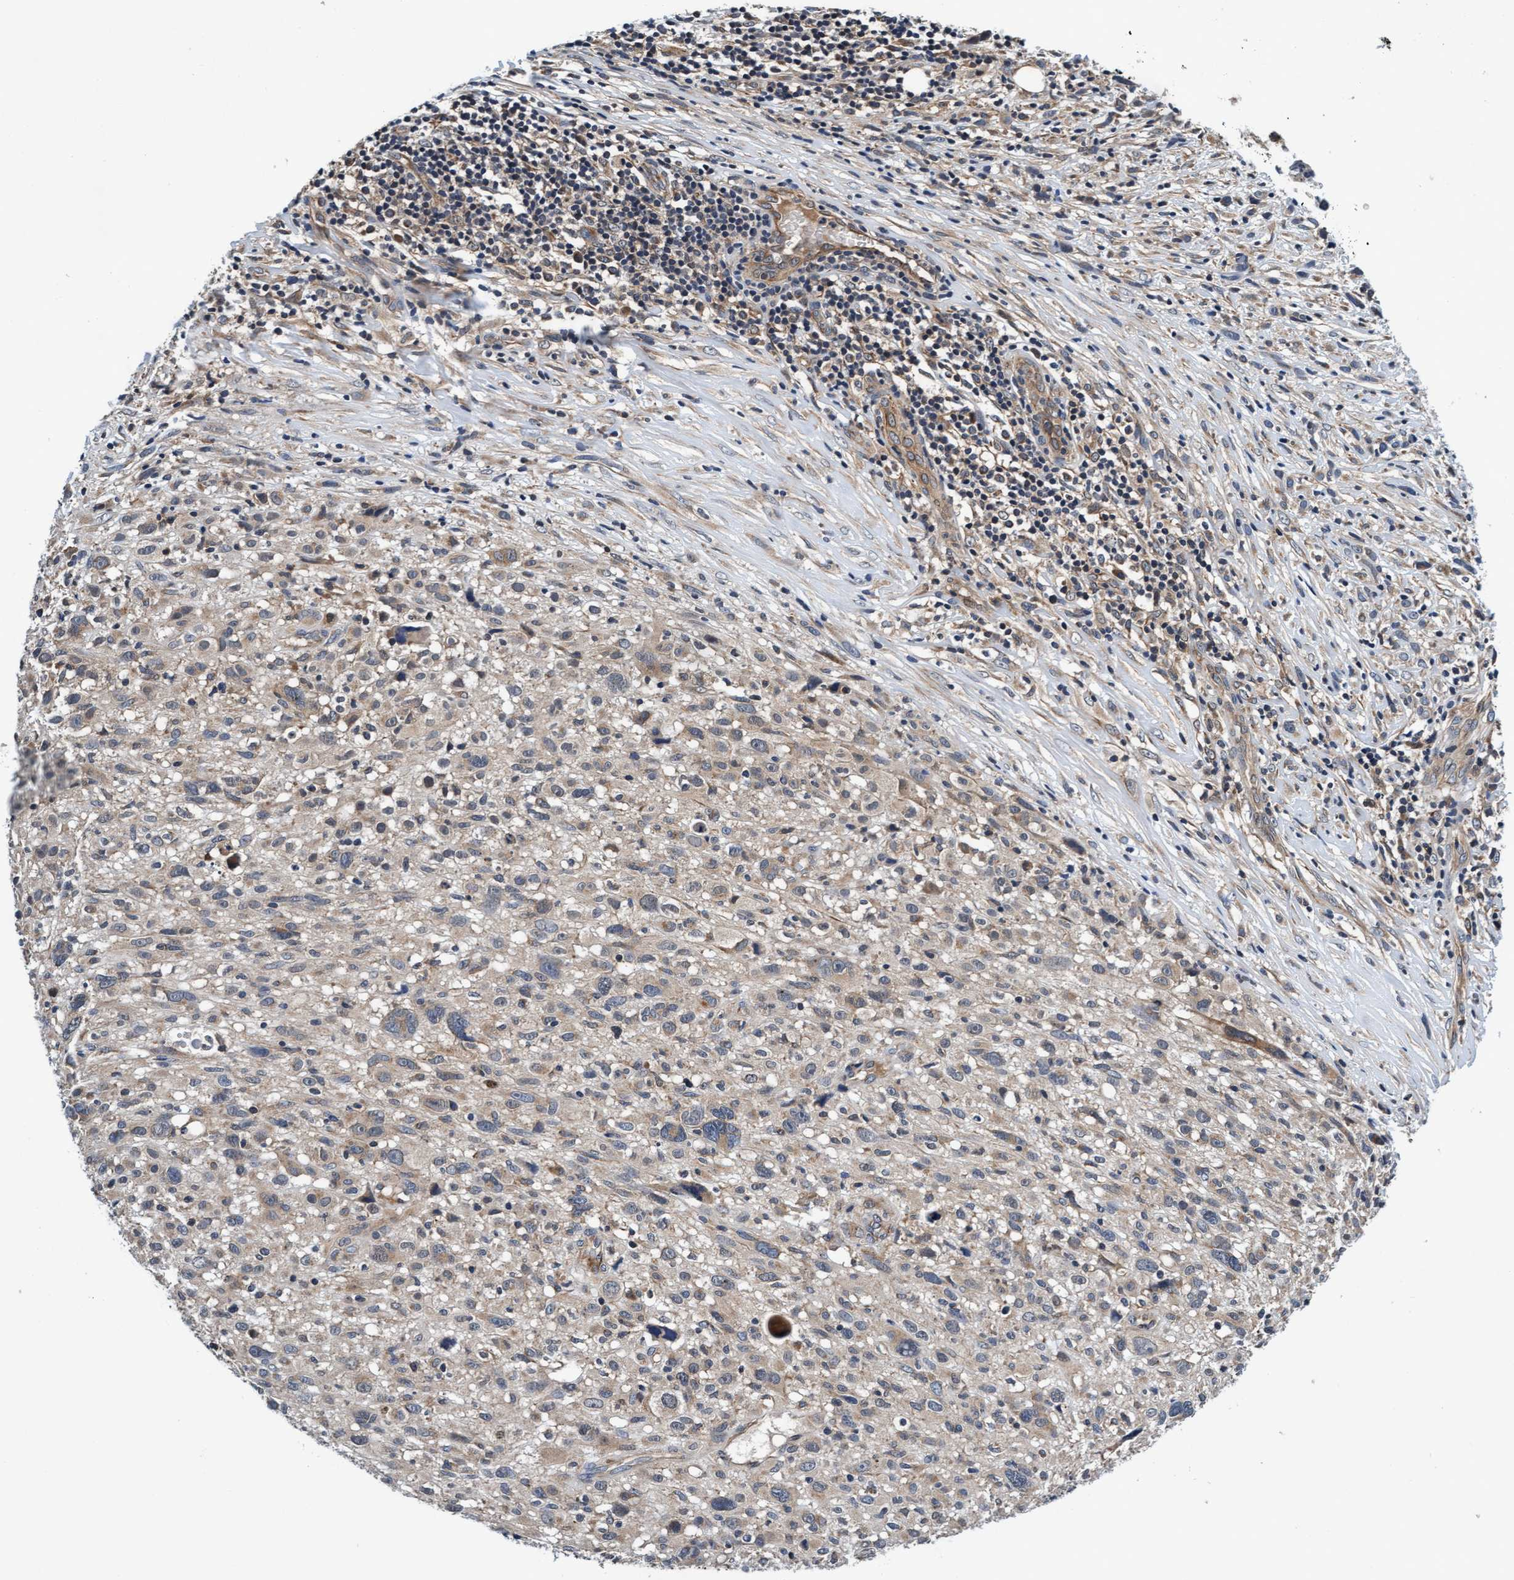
{"staining": {"intensity": "weak", "quantity": "<25%", "location": "cytoplasmic/membranous"}, "tissue": "melanoma", "cell_type": "Tumor cells", "image_type": "cancer", "snomed": [{"axis": "morphology", "description": "Malignant melanoma, NOS"}, {"axis": "topography", "description": "Skin"}], "caption": "Tumor cells are negative for brown protein staining in melanoma.", "gene": "EFCAB13", "patient": {"sex": "female", "age": 55}}